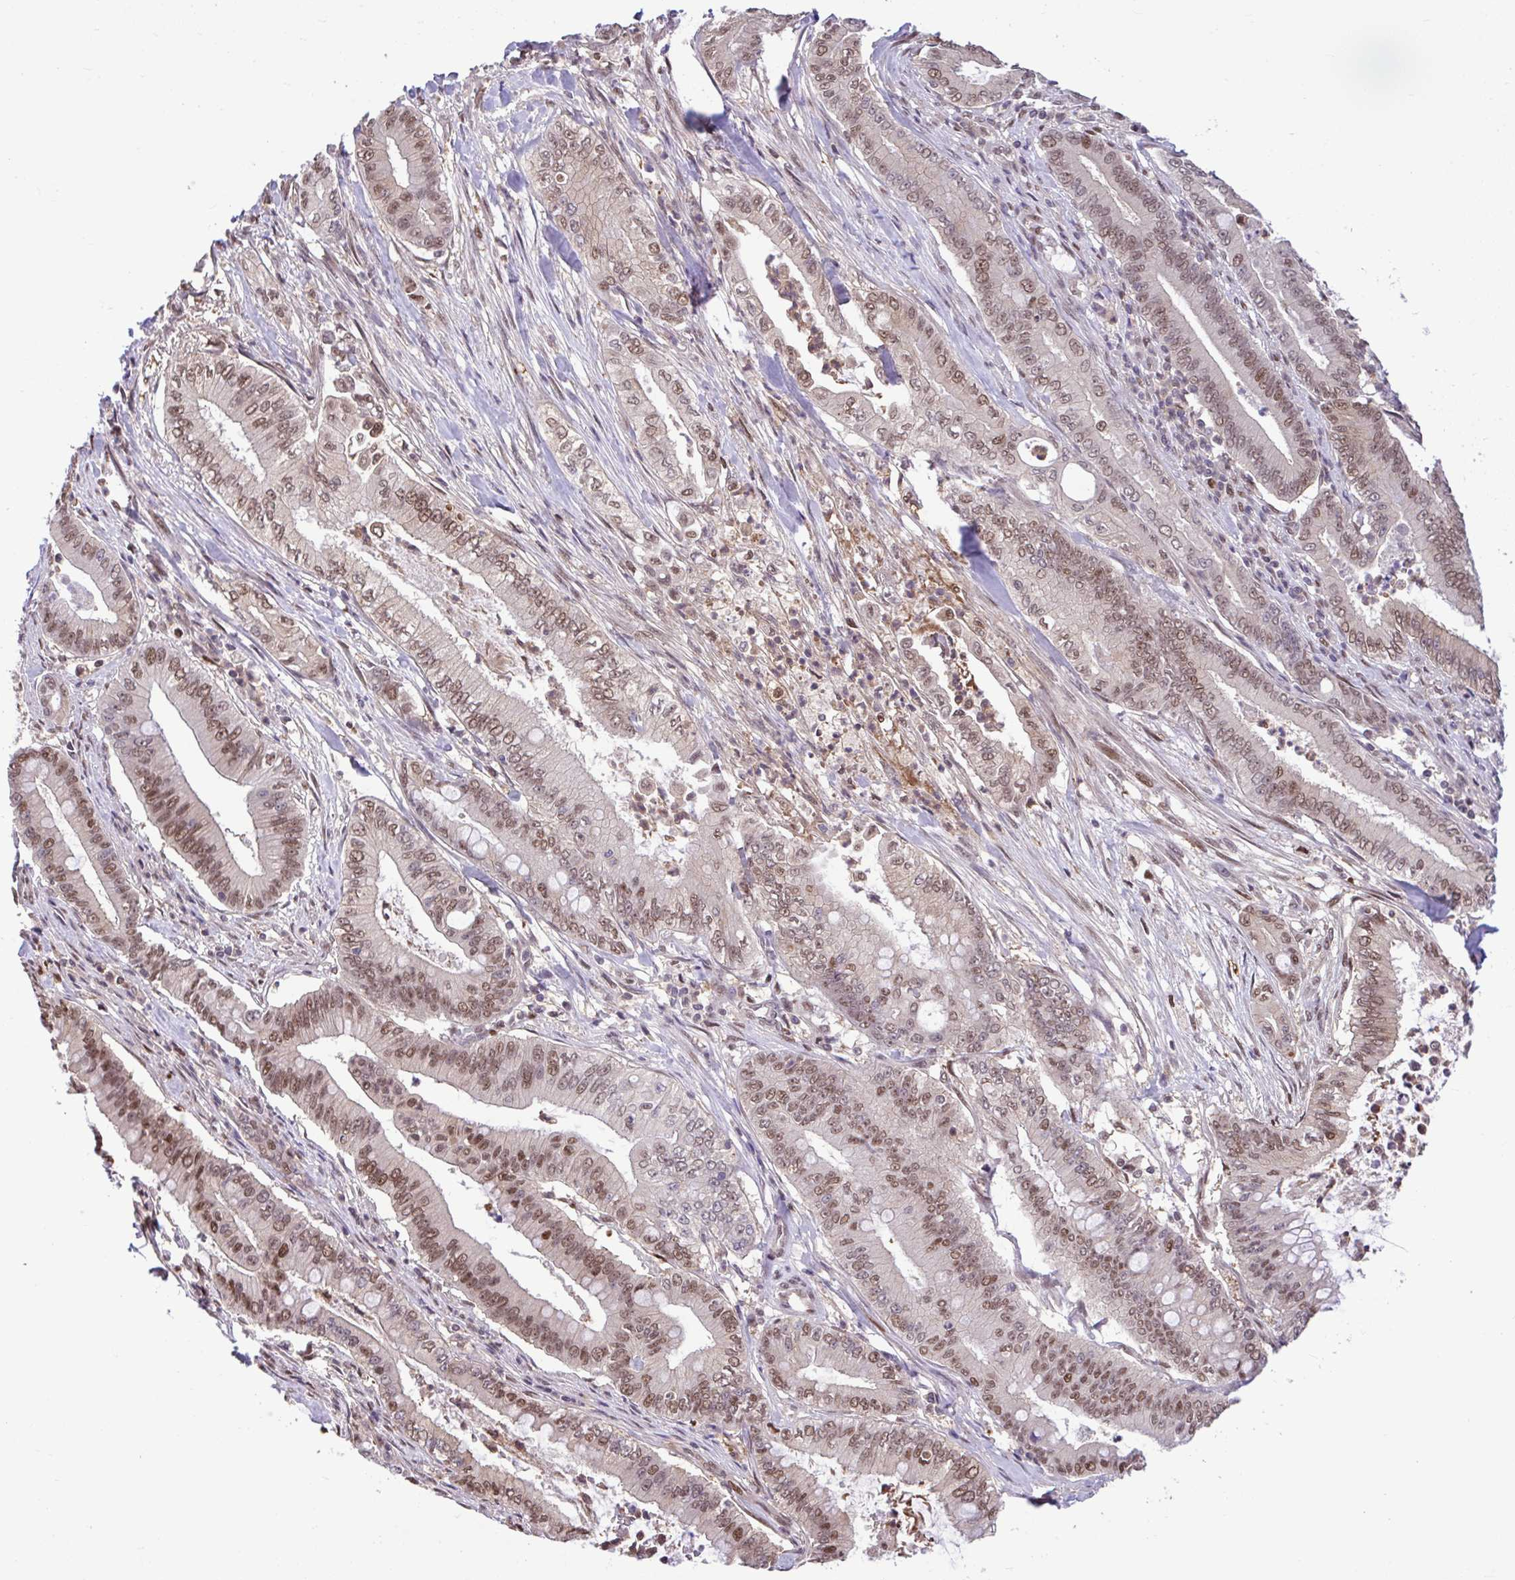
{"staining": {"intensity": "moderate", "quantity": ">75%", "location": "nuclear"}, "tissue": "pancreatic cancer", "cell_type": "Tumor cells", "image_type": "cancer", "snomed": [{"axis": "morphology", "description": "Adenocarcinoma, NOS"}, {"axis": "topography", "description": "Pancreas"}], "caption": "Adenocarcinoma (pancreatic) stained for a protein (brown) reveals moderate nuclear positive expression in approximately >75% of tumor cells.", "gene": "GLIS3", "patient": {"sex": "male", "age": 71}}